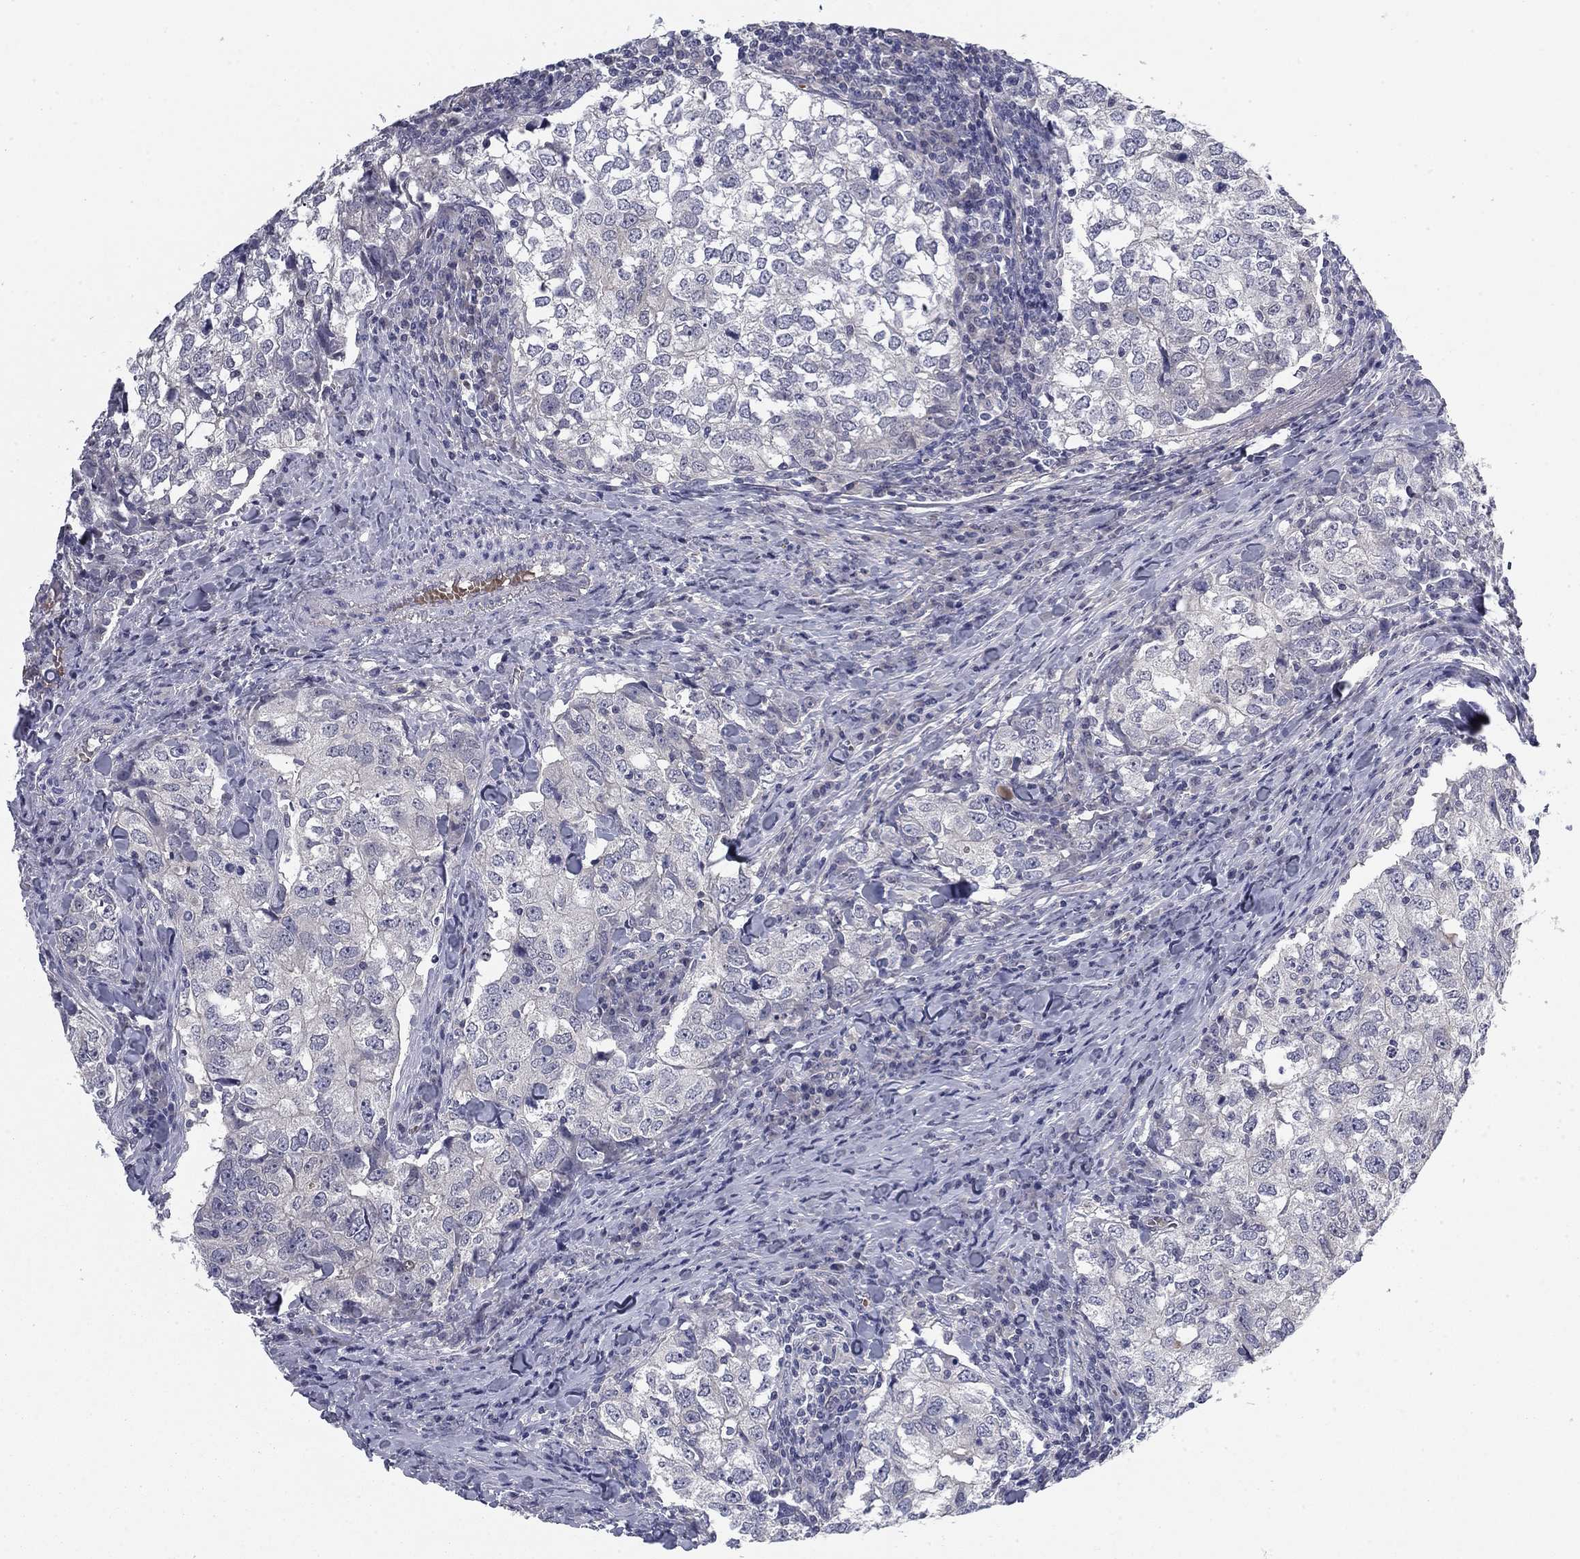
{"staining": {"intensity": "negative", "quantity": "none", "location": "none"}, "tissue": "breast cancer", "cell_type": "Tumor cells", "image_type": "cancer", "snomed": [{"axis": "morphology", "description": "Duct carcinoma"}, {"axis": "topography", "description": "Breast"}], "caption": "Immunohistochemical staining of breast invasive ductal carcinoma shows no significant expression in tumor cells.", "gene": "REXO5", "patient": {"sex": "female", "age": 30}}